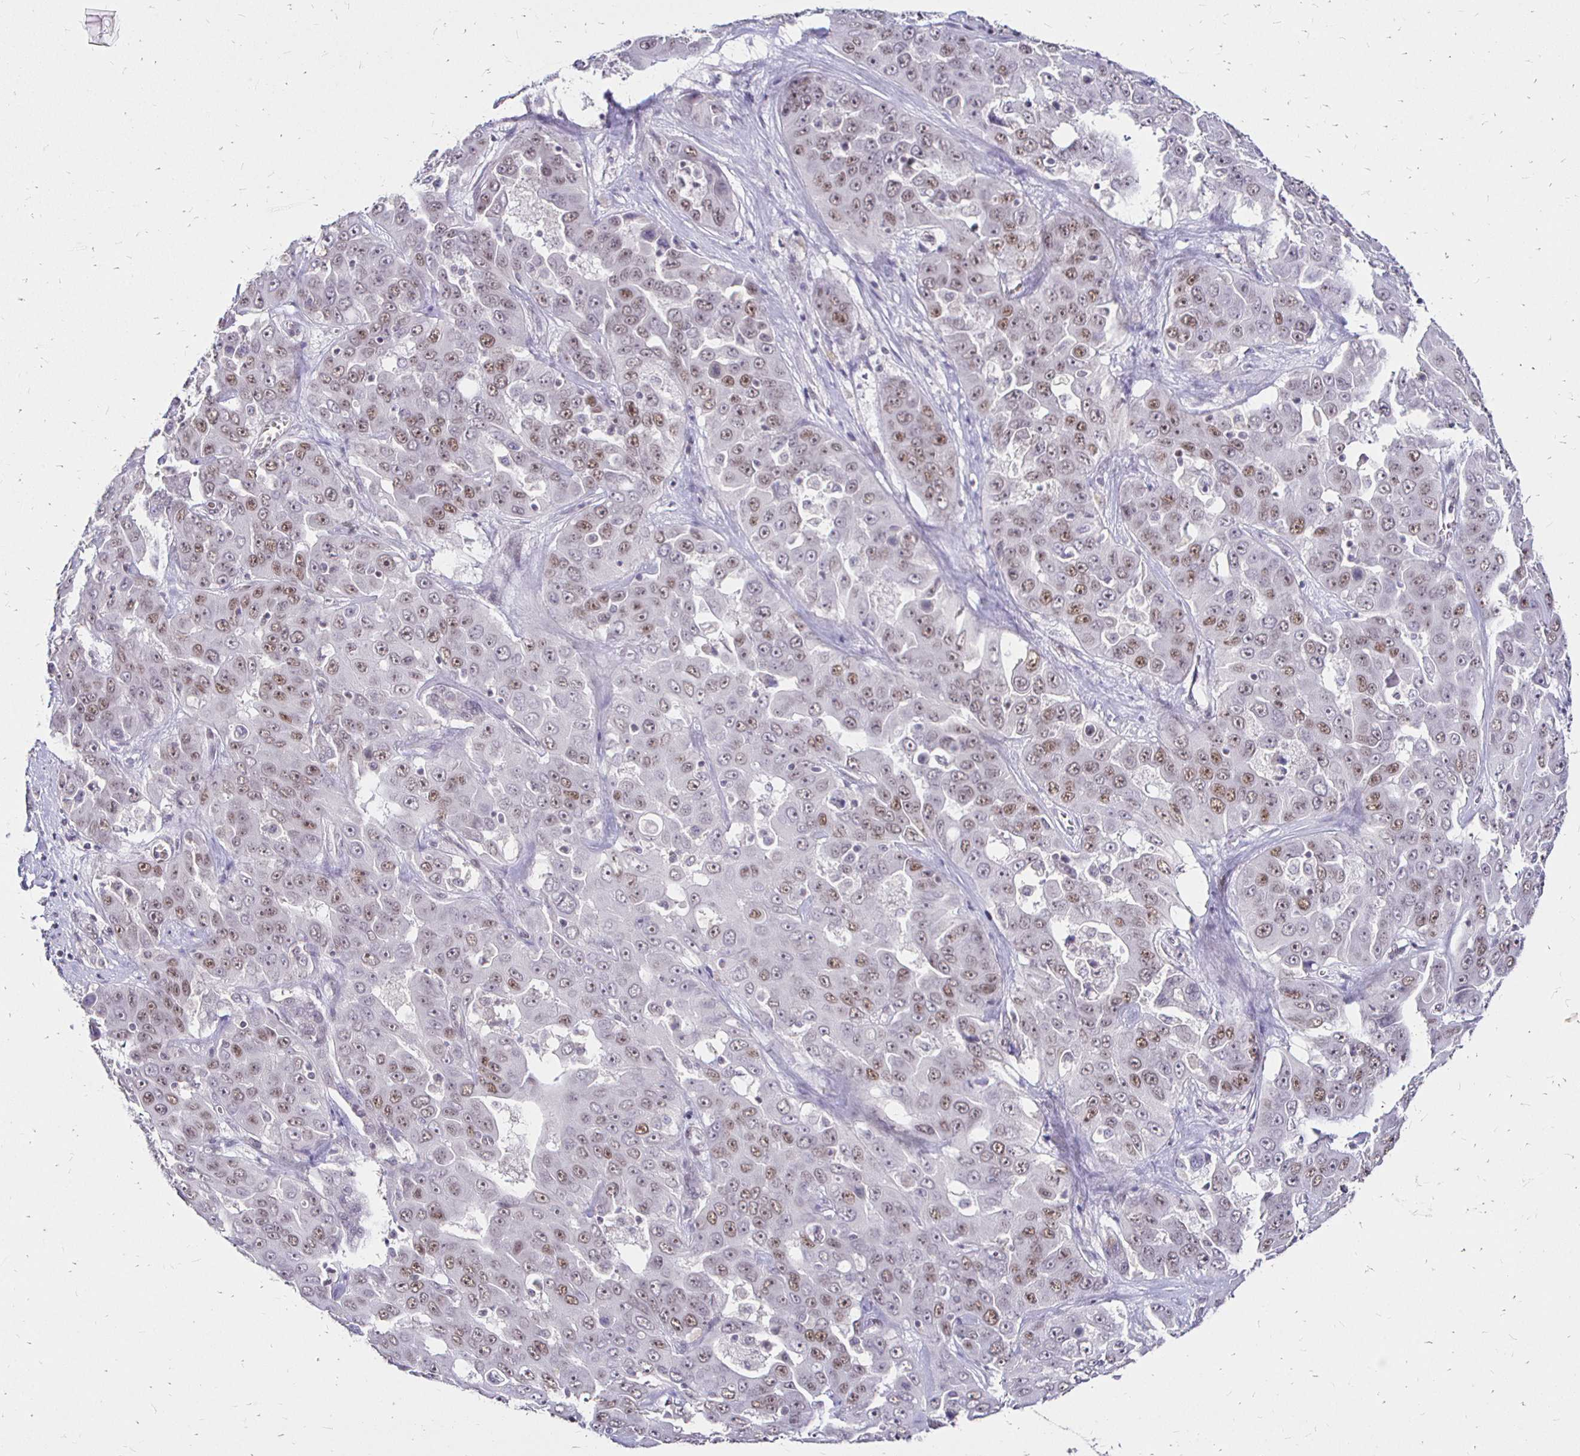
{"staining": {"intensity": "weak", "quantity": "25%-75%", "location": "nuclear"}, "tissue": "liver cancer", "cell_type": "Tumor cells", "image_type": "cancer", "snomed": [{"axis": "morphology", "description": "Cholangiocarcinoma"}, {"axis": "topography", "description": "Liver"}], "caption": "A photomicrograph showing weak nuclear positivity in about 25%-75% of tumor cells in liver cancer, as visualized by brown immunohistochemical staining.", "gene": "SIN3A", "patient": {"sex": "female", "age": 52}}